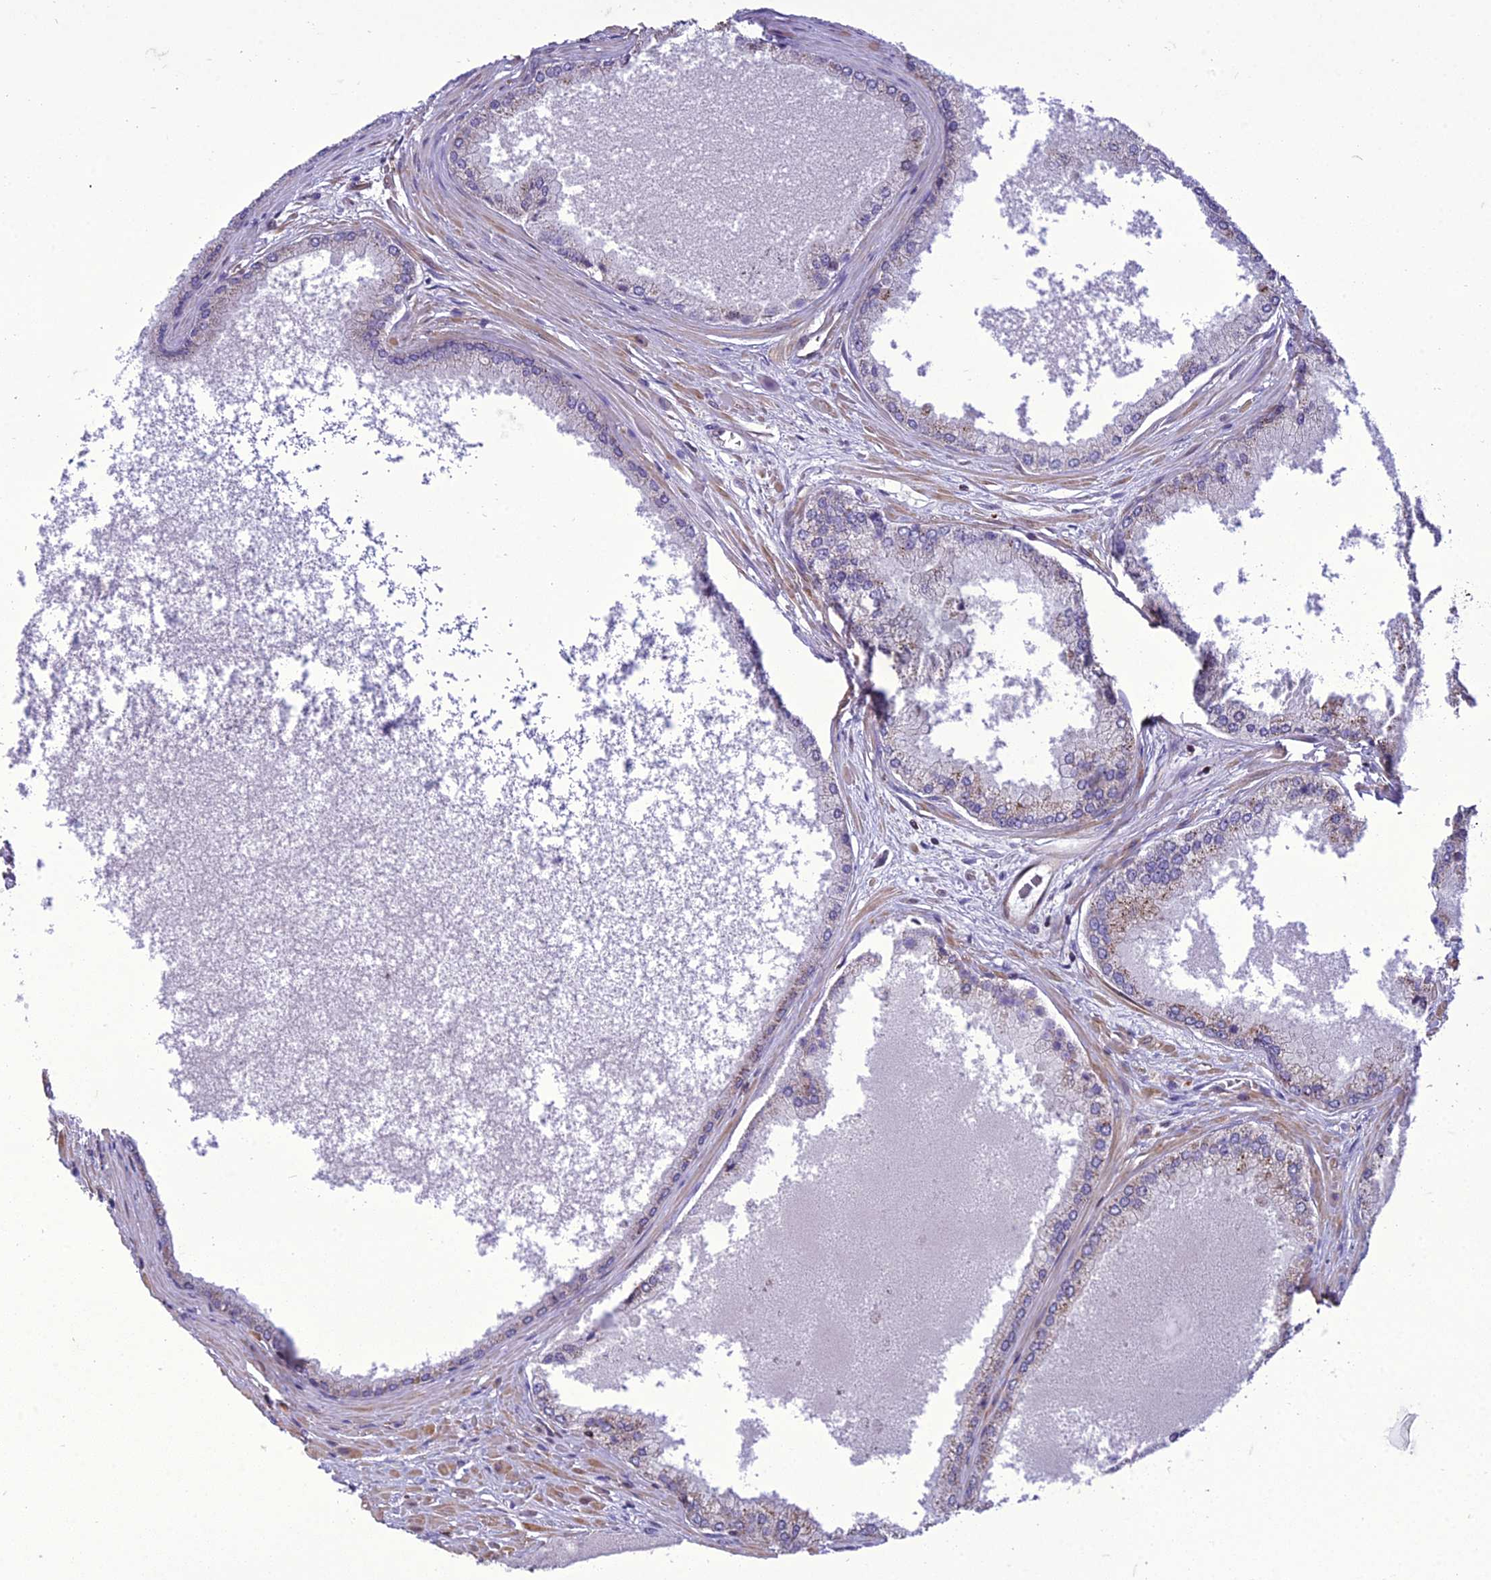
{"staining": {"intensity": "weak", "quantity": "25%-75%", "location": "cytoplasmic/membranous"}, "tissue": "prostate cancer", "cell_type": "Tumor cells", "image_type": "cancer", "snomed": [{"axis": "morphology", "description": "Adenocarcinoma, Low grade"}, {"axis": "topography", "description": "Prostate"}], "caption": "Prostate cancer was stained to show a protein in brown. There is low levels of weak cytoplasmic/membranous expression in about 25%-75% of tumor cells.", "gene": "GIMAP1", "patient": {"sex": "male", "age": 68}}